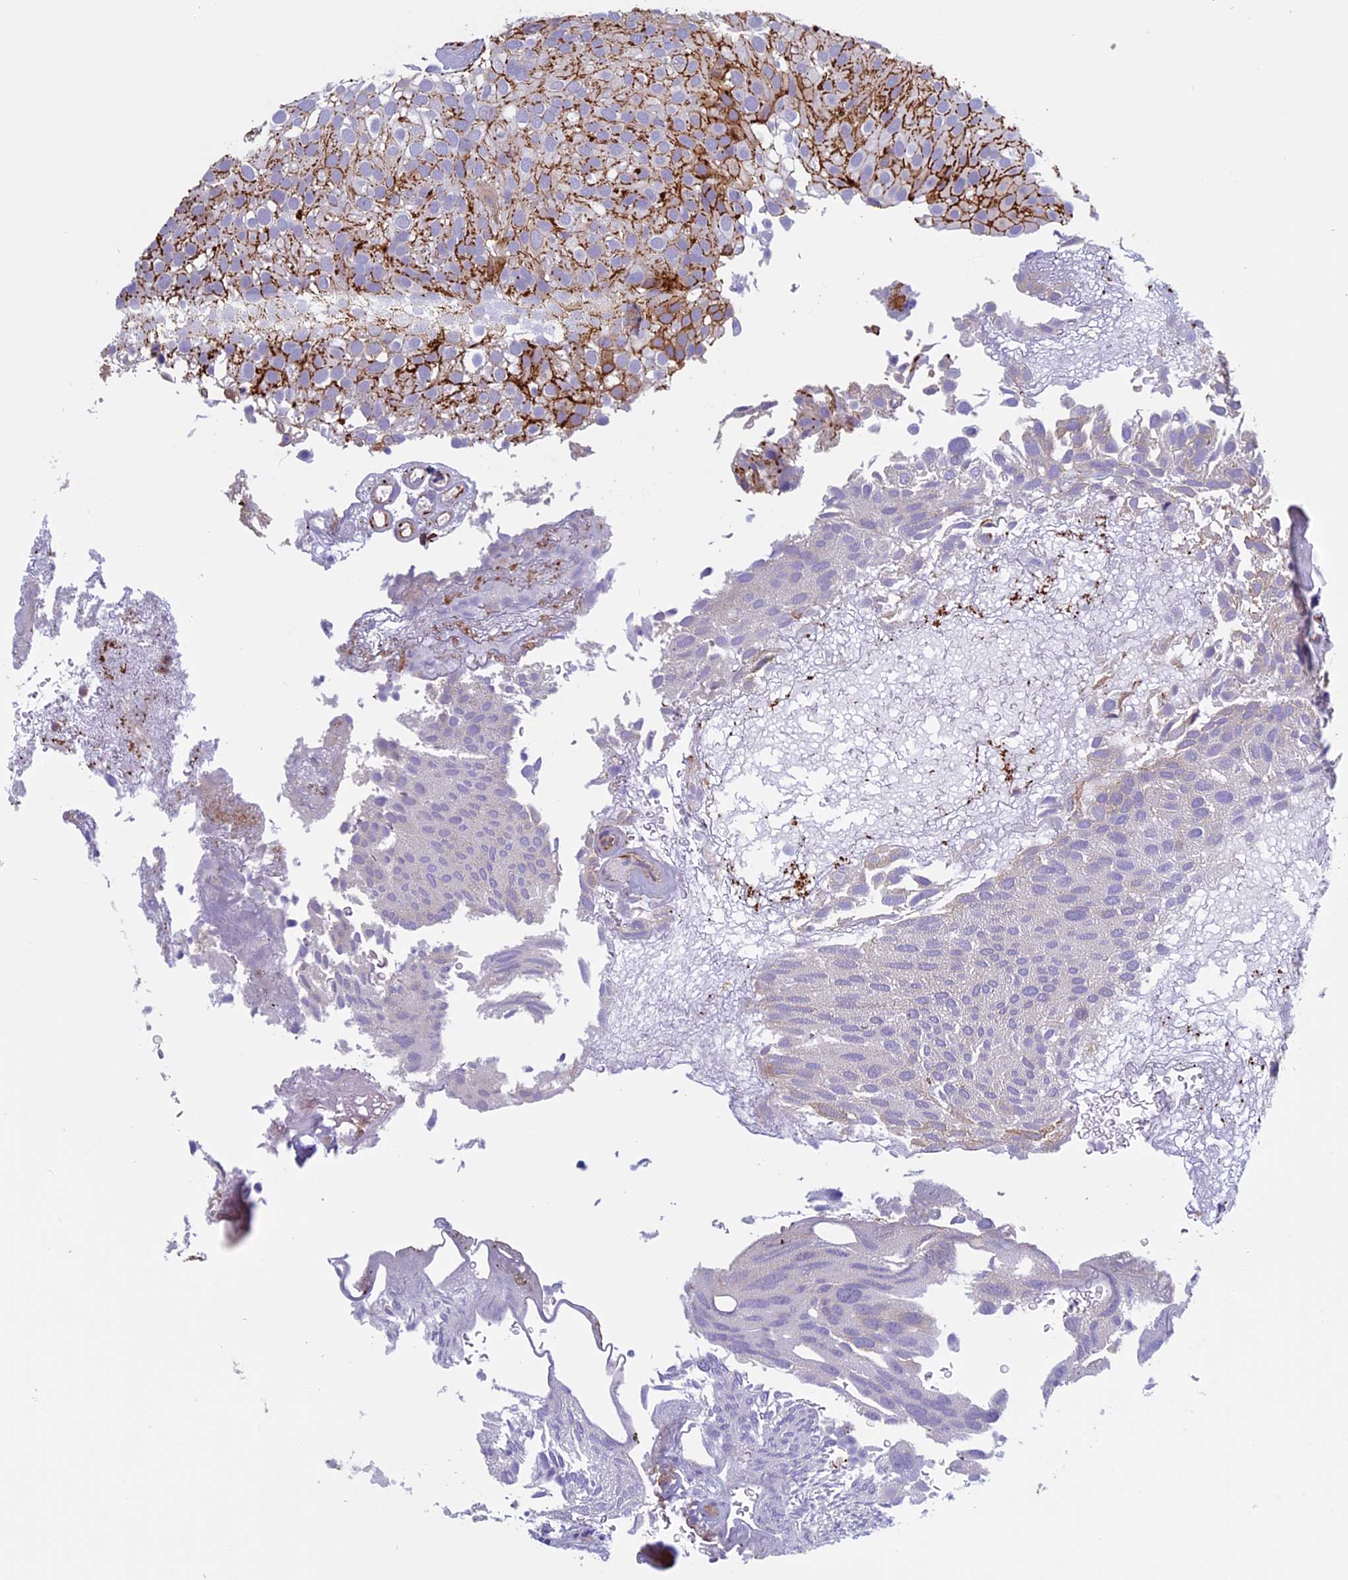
{"staining": {"intensity": "strong", "quantity": "25%-75%", "location": "cytoplasmic/membranous"}, "tissue": "urothelial cancer", "cell_type": "Tumor cells", "image_type": "cancer", "snomed": [{"axis": "morphology", "description": "Urothelial carcinoma, Low grade"}, {"axis": "topography", "description": "Urinary bladder"}], "caption": "Protein analysis of urothelial cancer tissue shows strong cytoplasmic/membranous positivity in about 25%-75% of tumor cells.", "gene": "ANGPTL2", "patient": {"sex": "male", "age": 78}}